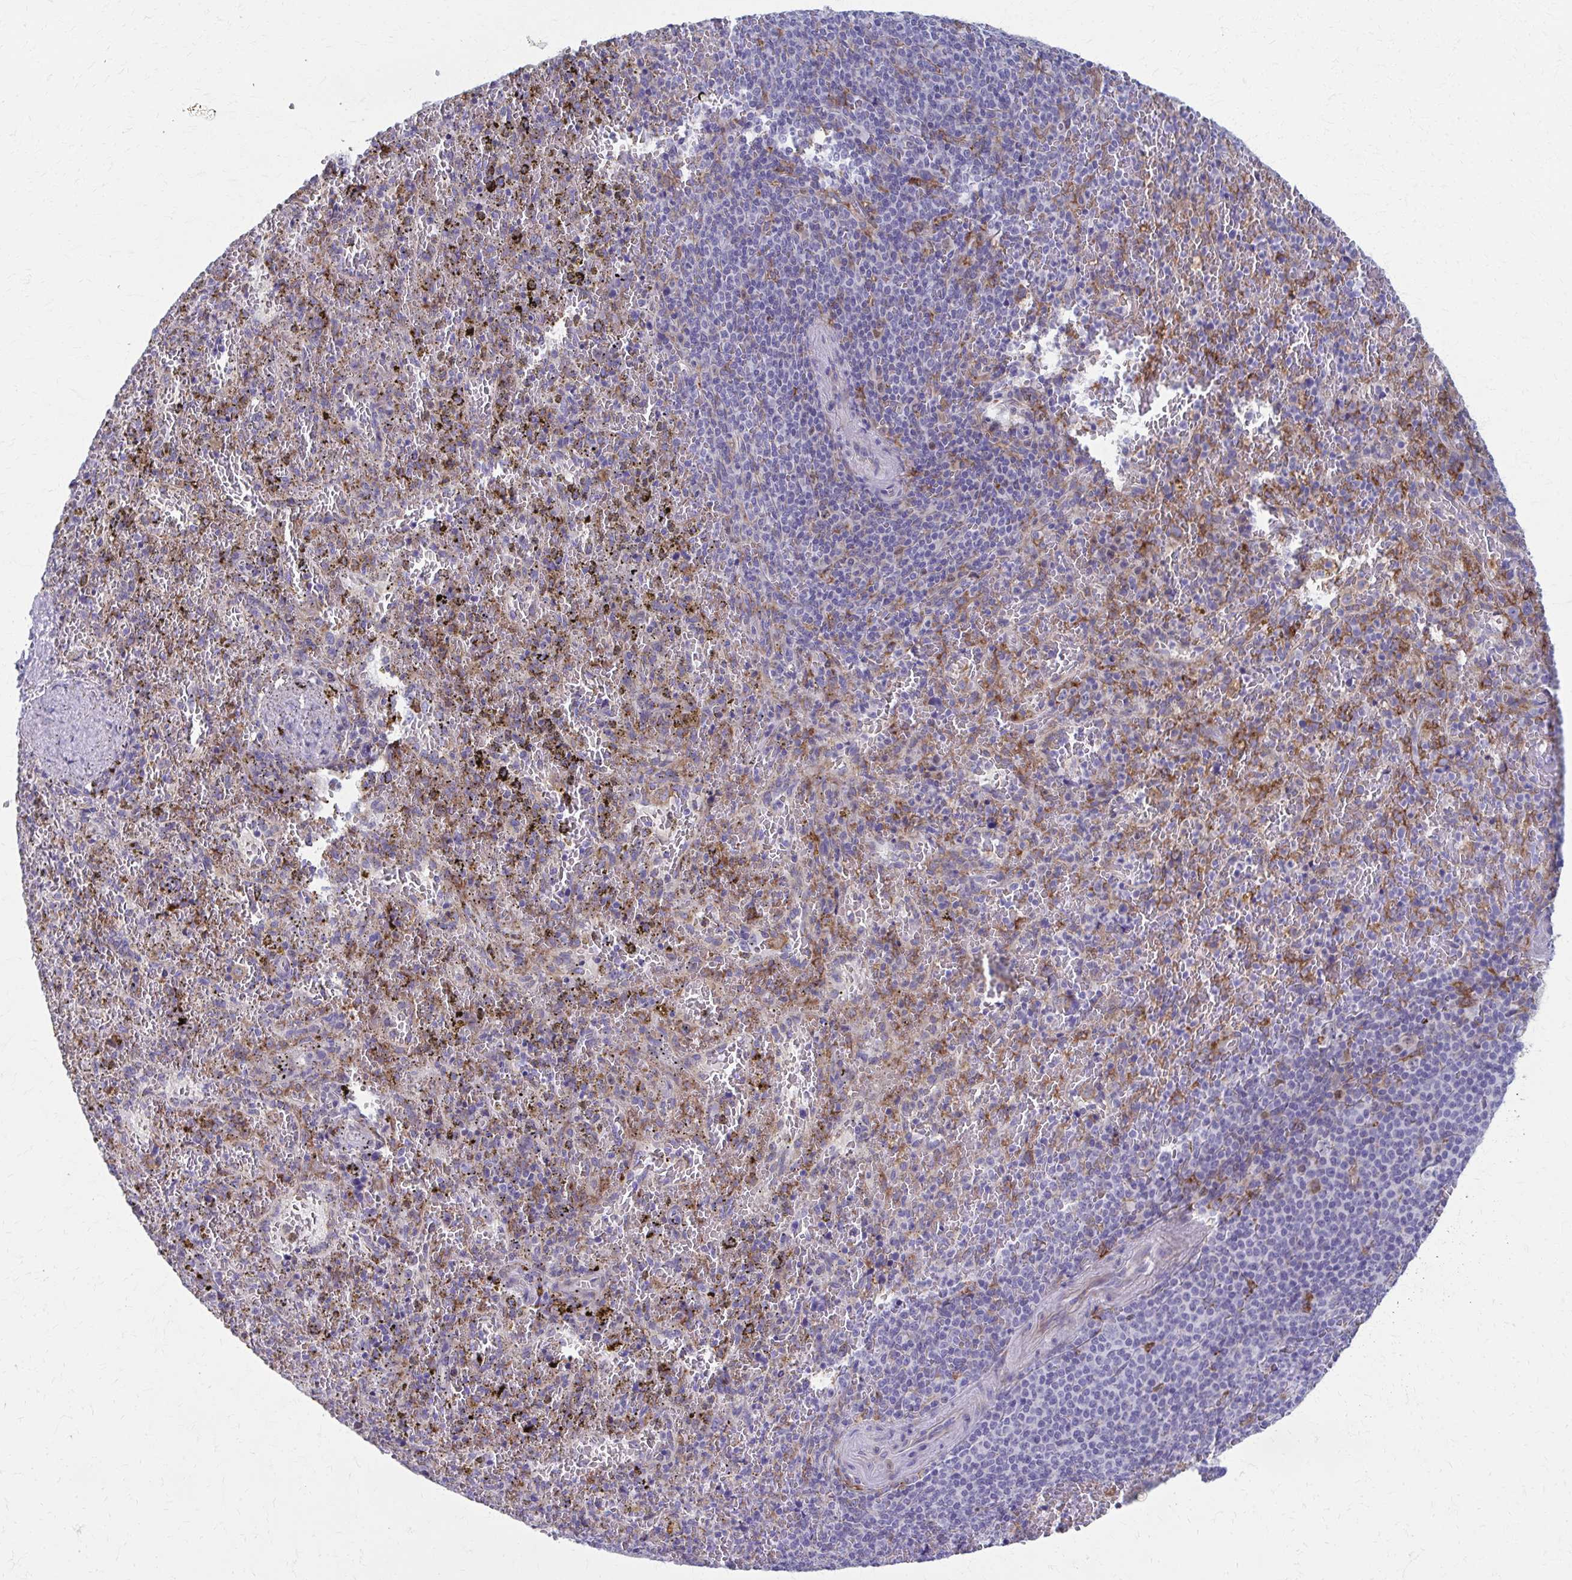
{"staining": {"intensity": "moderate", "quantity": "<25%", "location": "cytoplasmic/membranous"}, "tissue": "spleen", "cell_type": "Cells in red pulp", "image_type": "normal", "snomed": [{"axis": "morphology", "description": "Normal tissue, NOS"}, {"axis": "topography", "description": "Spleen"}], "caption": "Unremarkable spleen was stained to show a protein in brown. There is low levels of moderate cytoplasmic/membranous staining in about <25% of cells in red pulp. (DAB IHC with brightfield microscopy, high magnification).", "gene": "SPATS2L", "patient": {"sex": "female", "age": 50}}